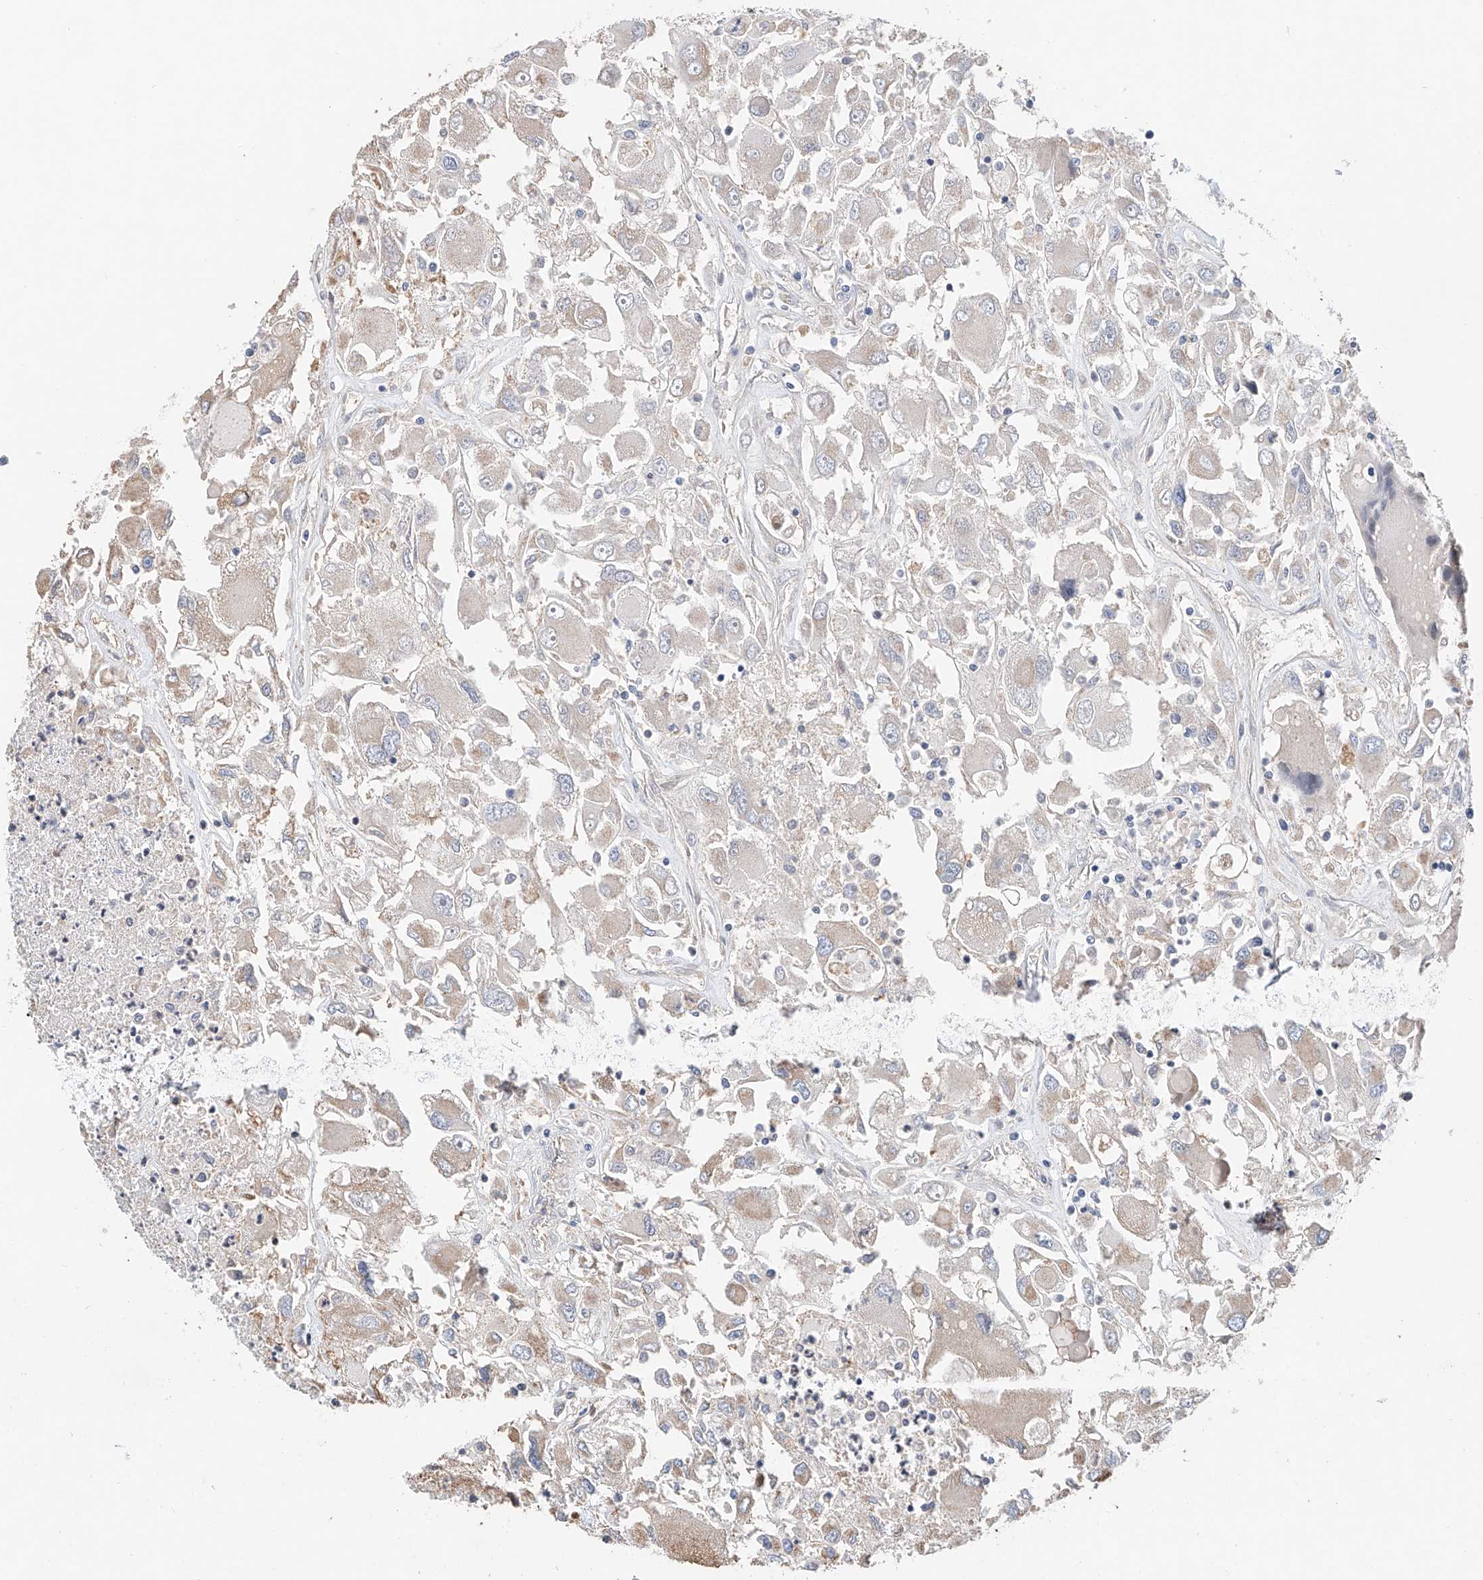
{"staining": {"intensity": "weak", "quantity": "<25%", "location": "cytoplasmic/membranous"}, "tissue": "renal cancer", "cell_type": "Tumor cells", "image_type": "cancer", "snomed": [{"axis": "morphology", "description": "Adenocarcinoma, NOS"}, {"axis": "topography", "description": "Kidney"}], "caption": "Renal cancer was stained to show a protein in brown. There is no significant staining in tumor cells.", "gene": "FUCA2", "patient": {"sex": "female", "age": 52}}